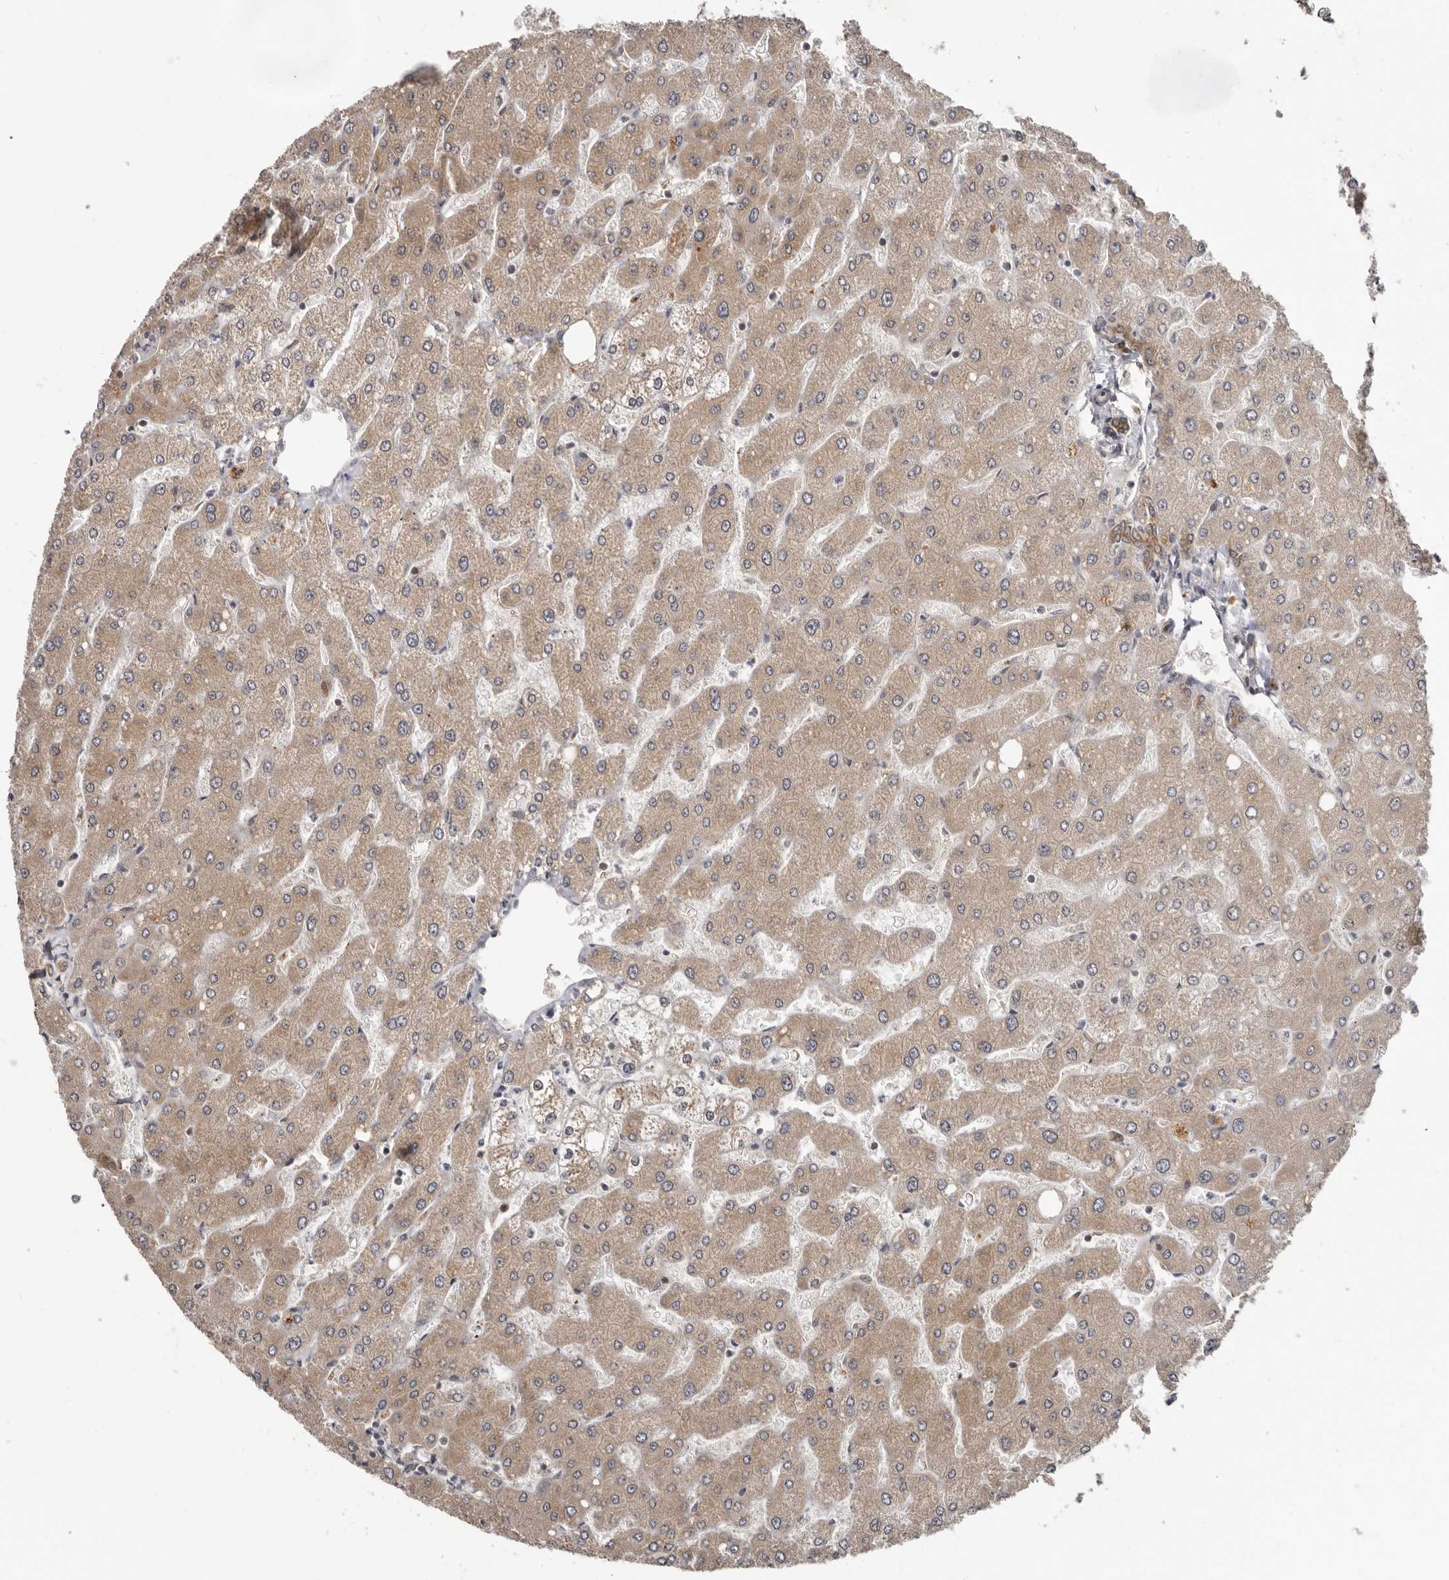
{"staining": {"intensity": "moderate", "quantity": ">75%", "location": "cytoplasmic/membranous"}, "tissue": "liver", "cell_type": "Cholangiocytes", "image_type": "normal", "snomed": [{"axis": "morphology", "description": "Normal tissue, NOS"}, {"axis": "topography", "description": "Liver"}], "caption": "This image displays immunohistochemistry (IHC) staining of unremarkable human liver, with medium moderate cytoplasmic/membranous positivity in approximately >75% of cholangiocytes.", "gene": "BAD", "patient": {"sex": "male", "age": 55}}